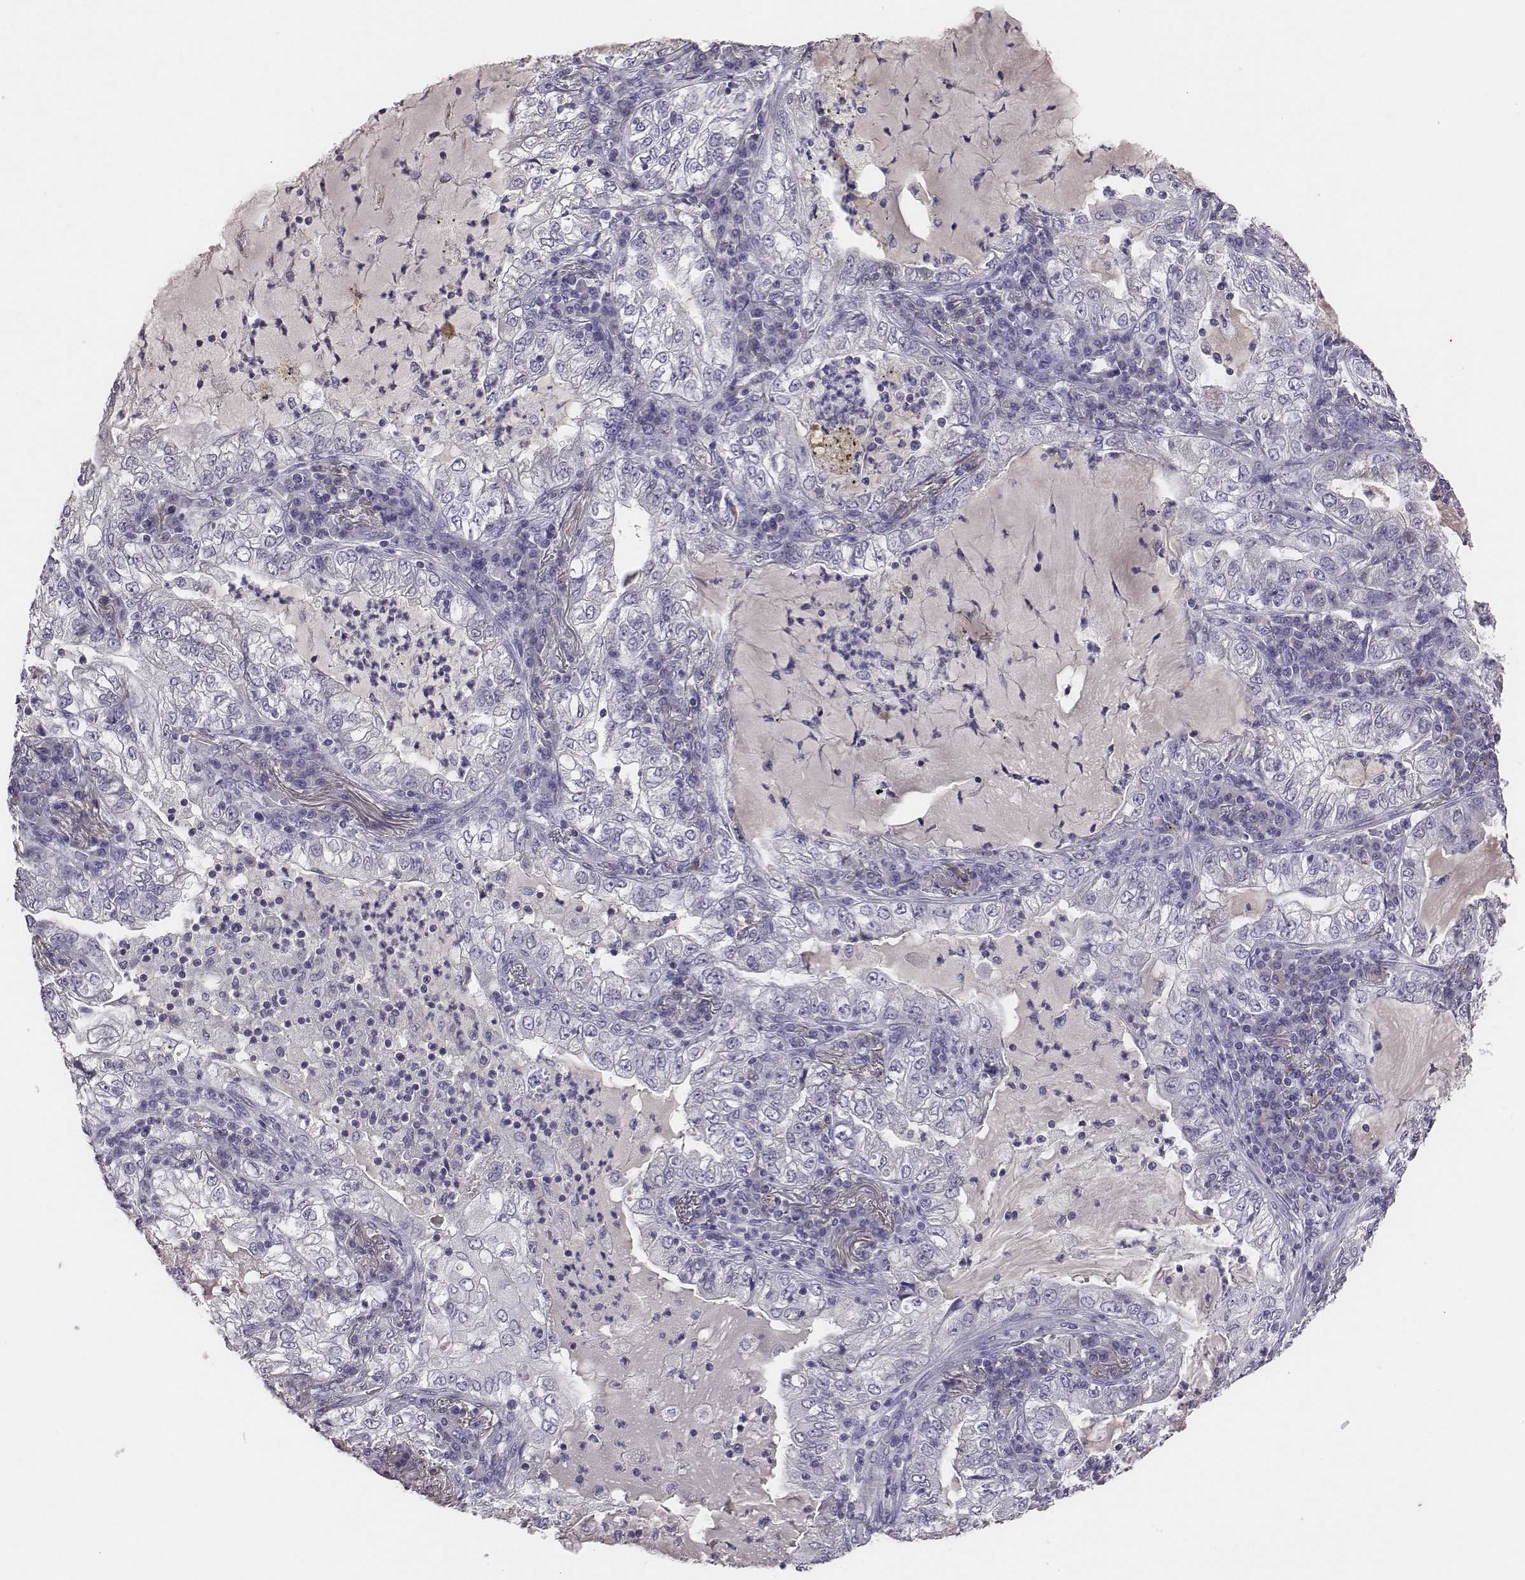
{"staining": {"intensity": "negative", "quantity": "none", "location": "none"}, "tissue": "lung cancer", "cell_type": "Tumor cells", "image_type": "cancer", "snomed": [{"axis": "morphology", "description": "Adenocarcinoma, NOS"}, {"axis": "topography", "description": "Lung"}], "caption": "Adenocarcinoma (lung) was stained to show a protein in brown. There is no significant expression in tumor cells.", "gene": "EN1", "patient": {"sex": "female", "age": 73}}